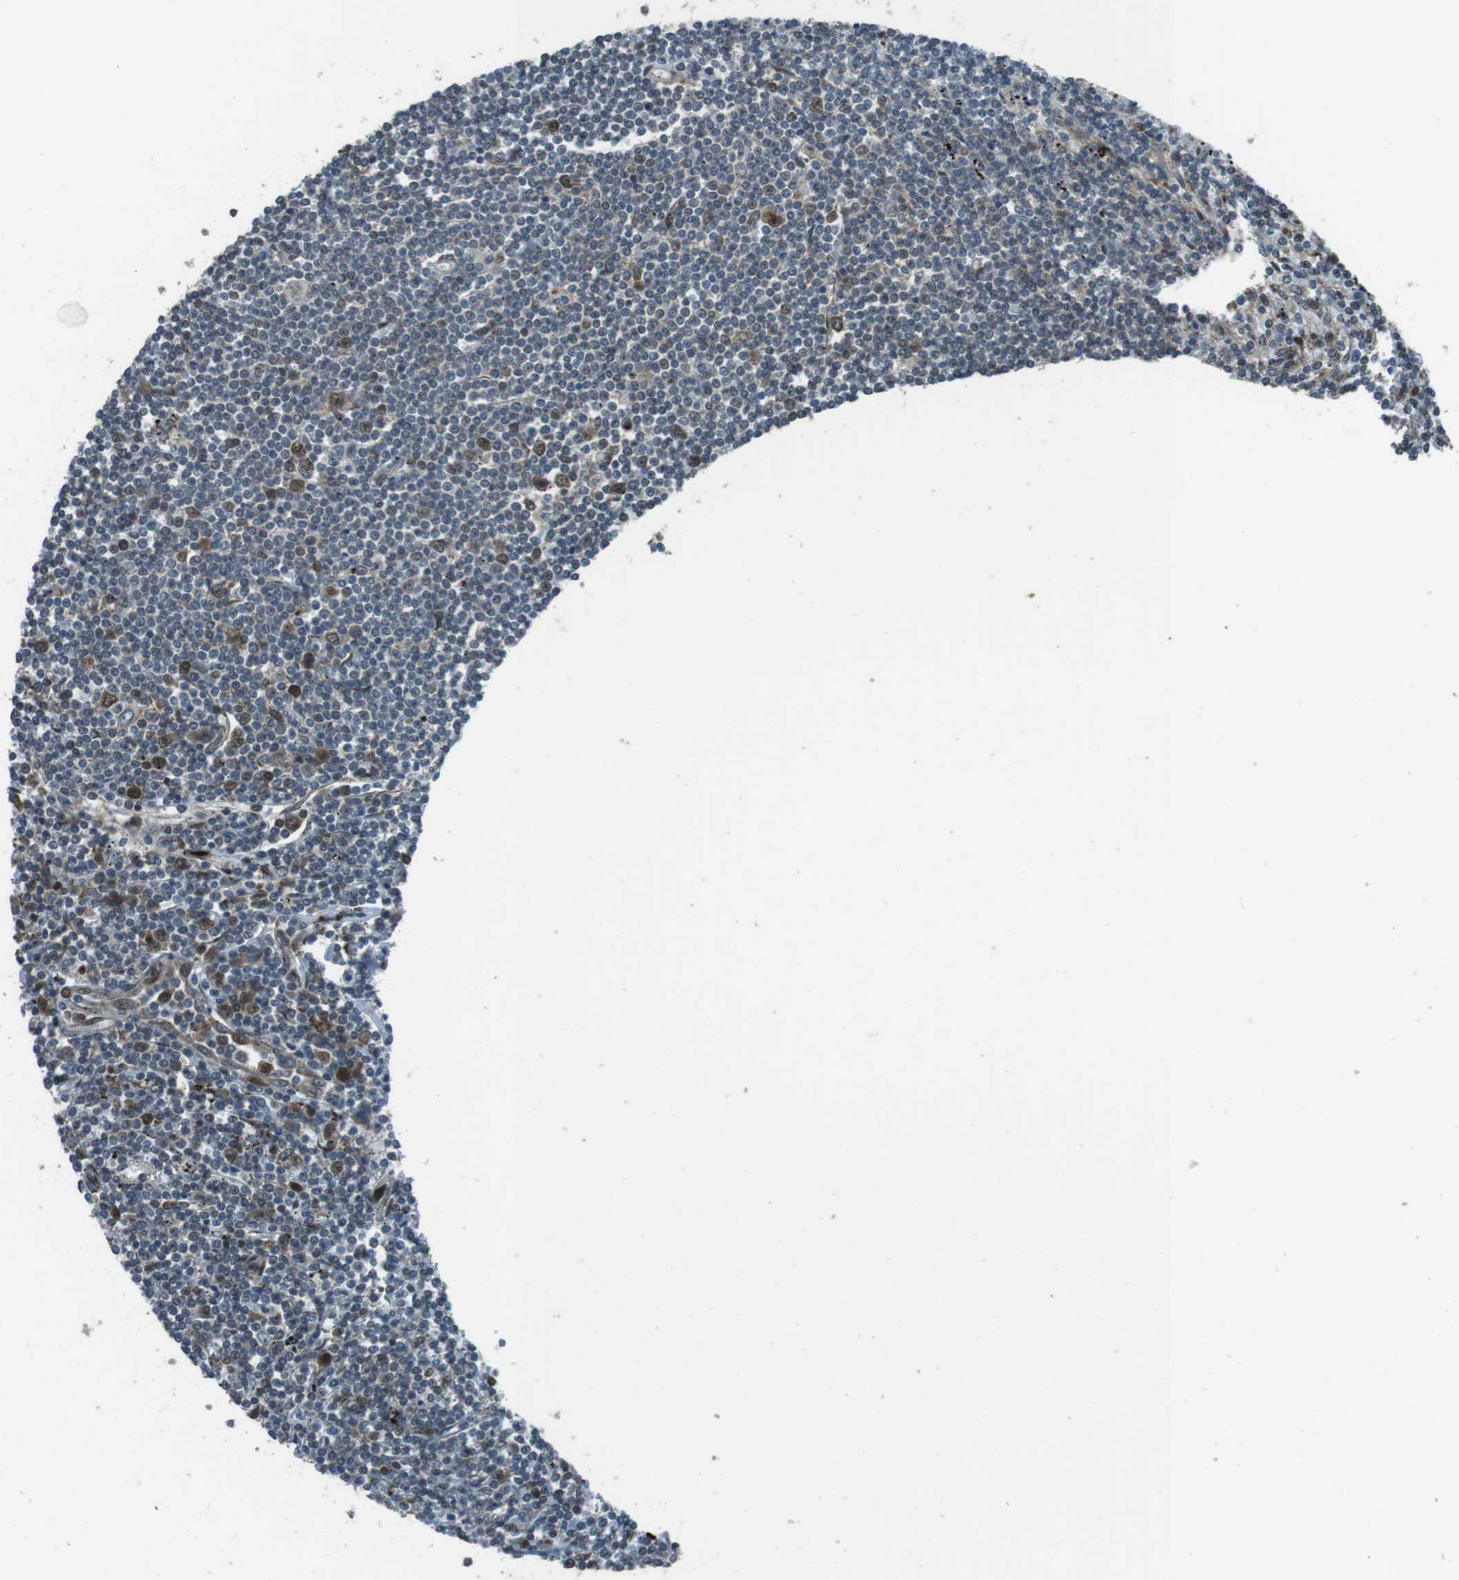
{"staining": {"intensity": "moderate", "quantity": "<25%", "location": "nuclear"}, "tissue": "lymphoma", "cell_type": "Tumor cells", "image_type": "cancer", "snomed": [{"axis": "morphology", "description": "Malignant lymphoma, non-Hodgkin's type, Low grade"}, {"axis": "topography", "description": "Spleen"}], "caption": "There is low levels of moderate nuclear expression in tumor cells of malignant lymphoma, non-Hodgkin's type (low-grade), as demonstrated by immunohistochemical staining (brown color).", "gene": "ZNF330", "patient": {"sex": "male", "age": 76}}